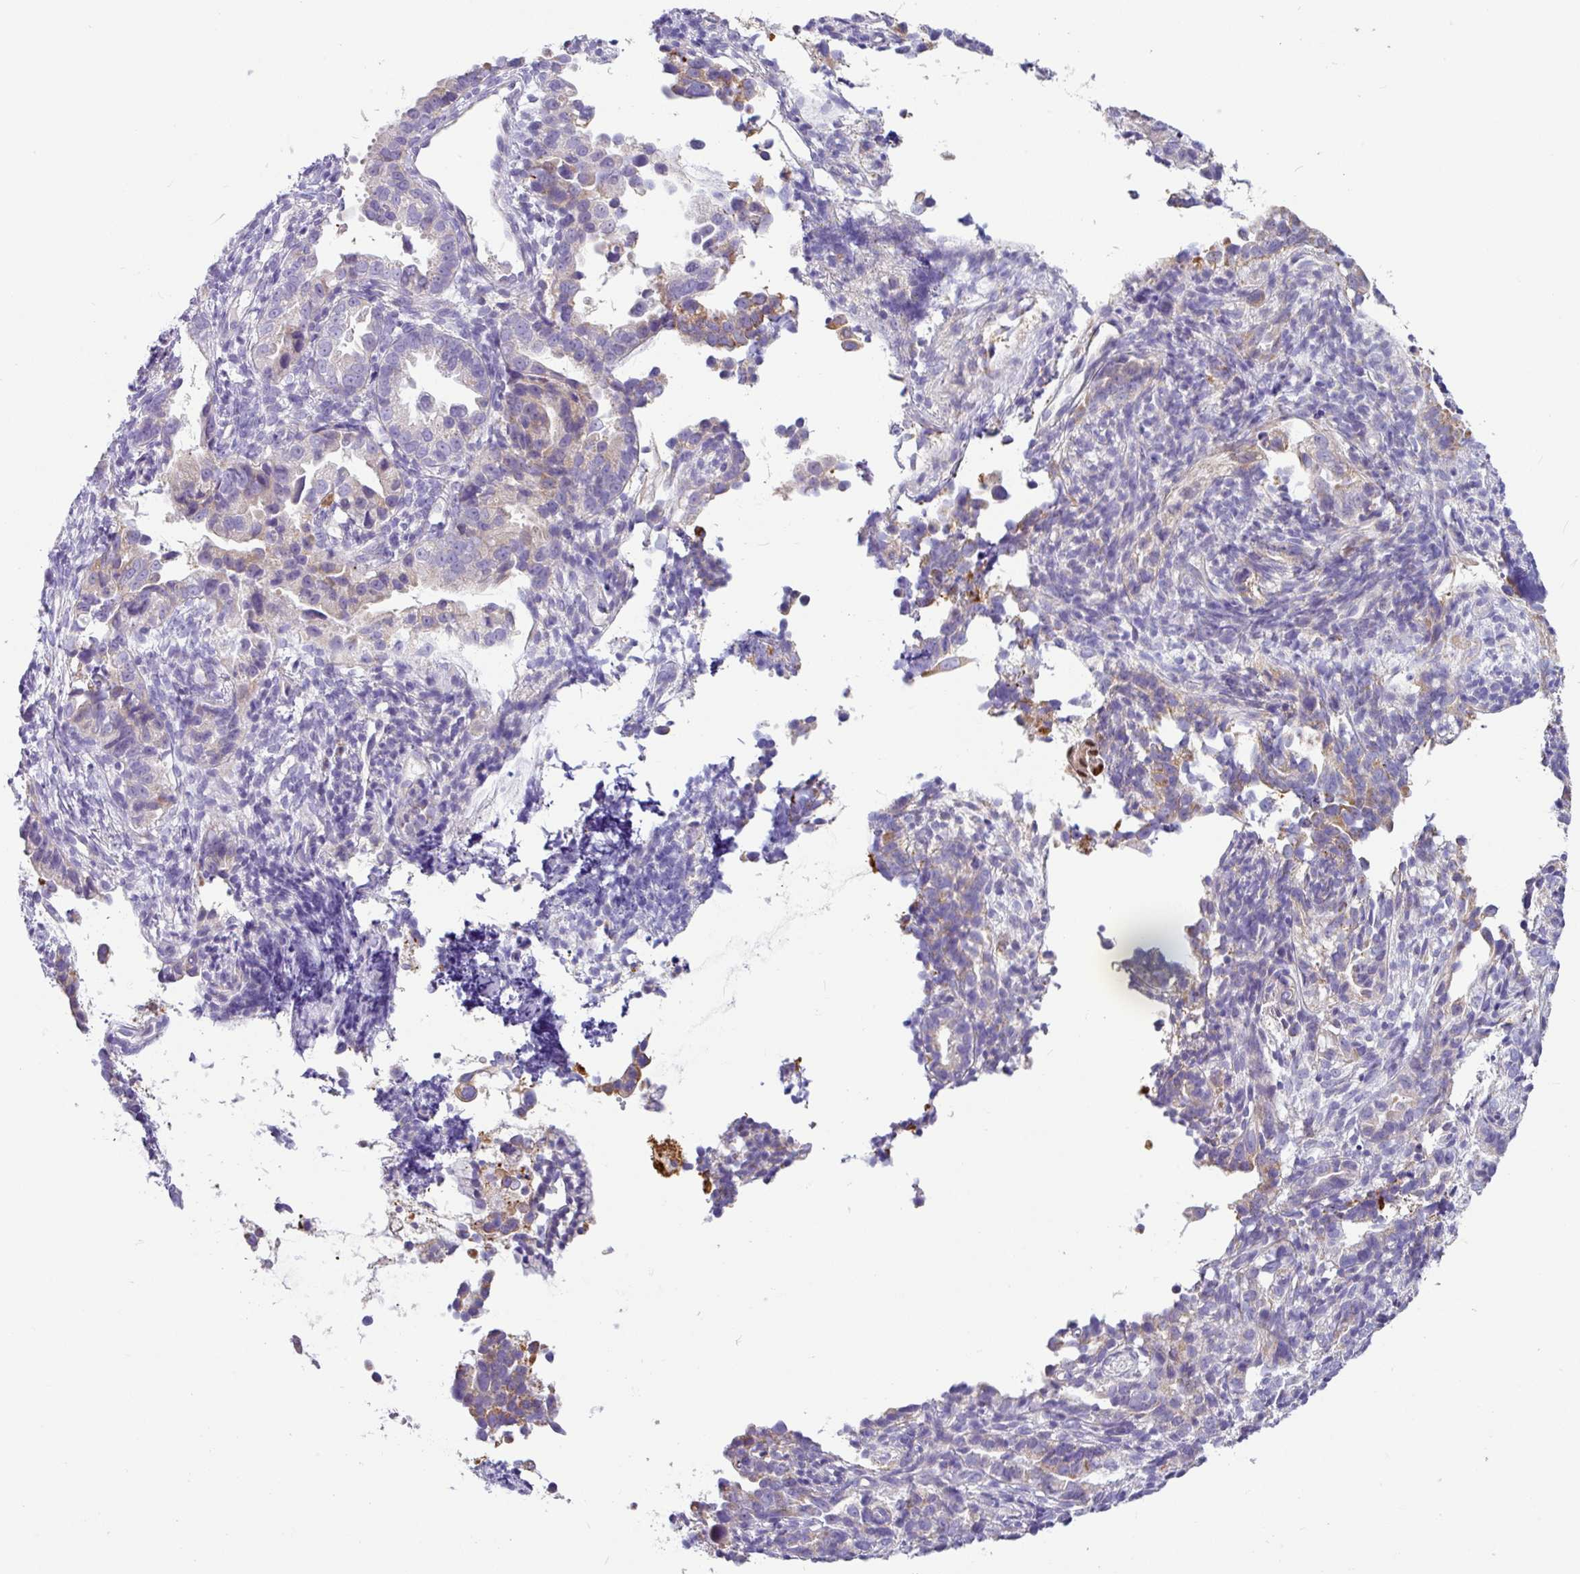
{"staining": {"intensity": "weak", "quantity": "<25%", "location": "cytoplasmic/membranous"}, "tissue": "endometrial cancer", "cell_type": "Tumor cells", "image_type": "cancer", "snomed": [{"axis": "morphology", "description": "Adenocarcinoma, NOS"}, {"axis": "topography", "description": "Endometrium"}], "caption": "IHC photomicrograph of human endometrial cancer (adenocarcinoma) stained for a protein (brown), which shows no positivity in tumor cells. Brightfield microscopy of immunohistochemistry (IHC) stained with DAB (brown) and hematoxylin (blue), captured at high magnification.", "gene": "SH2D3C", "patient": {"sex": "female", "age": 57}}